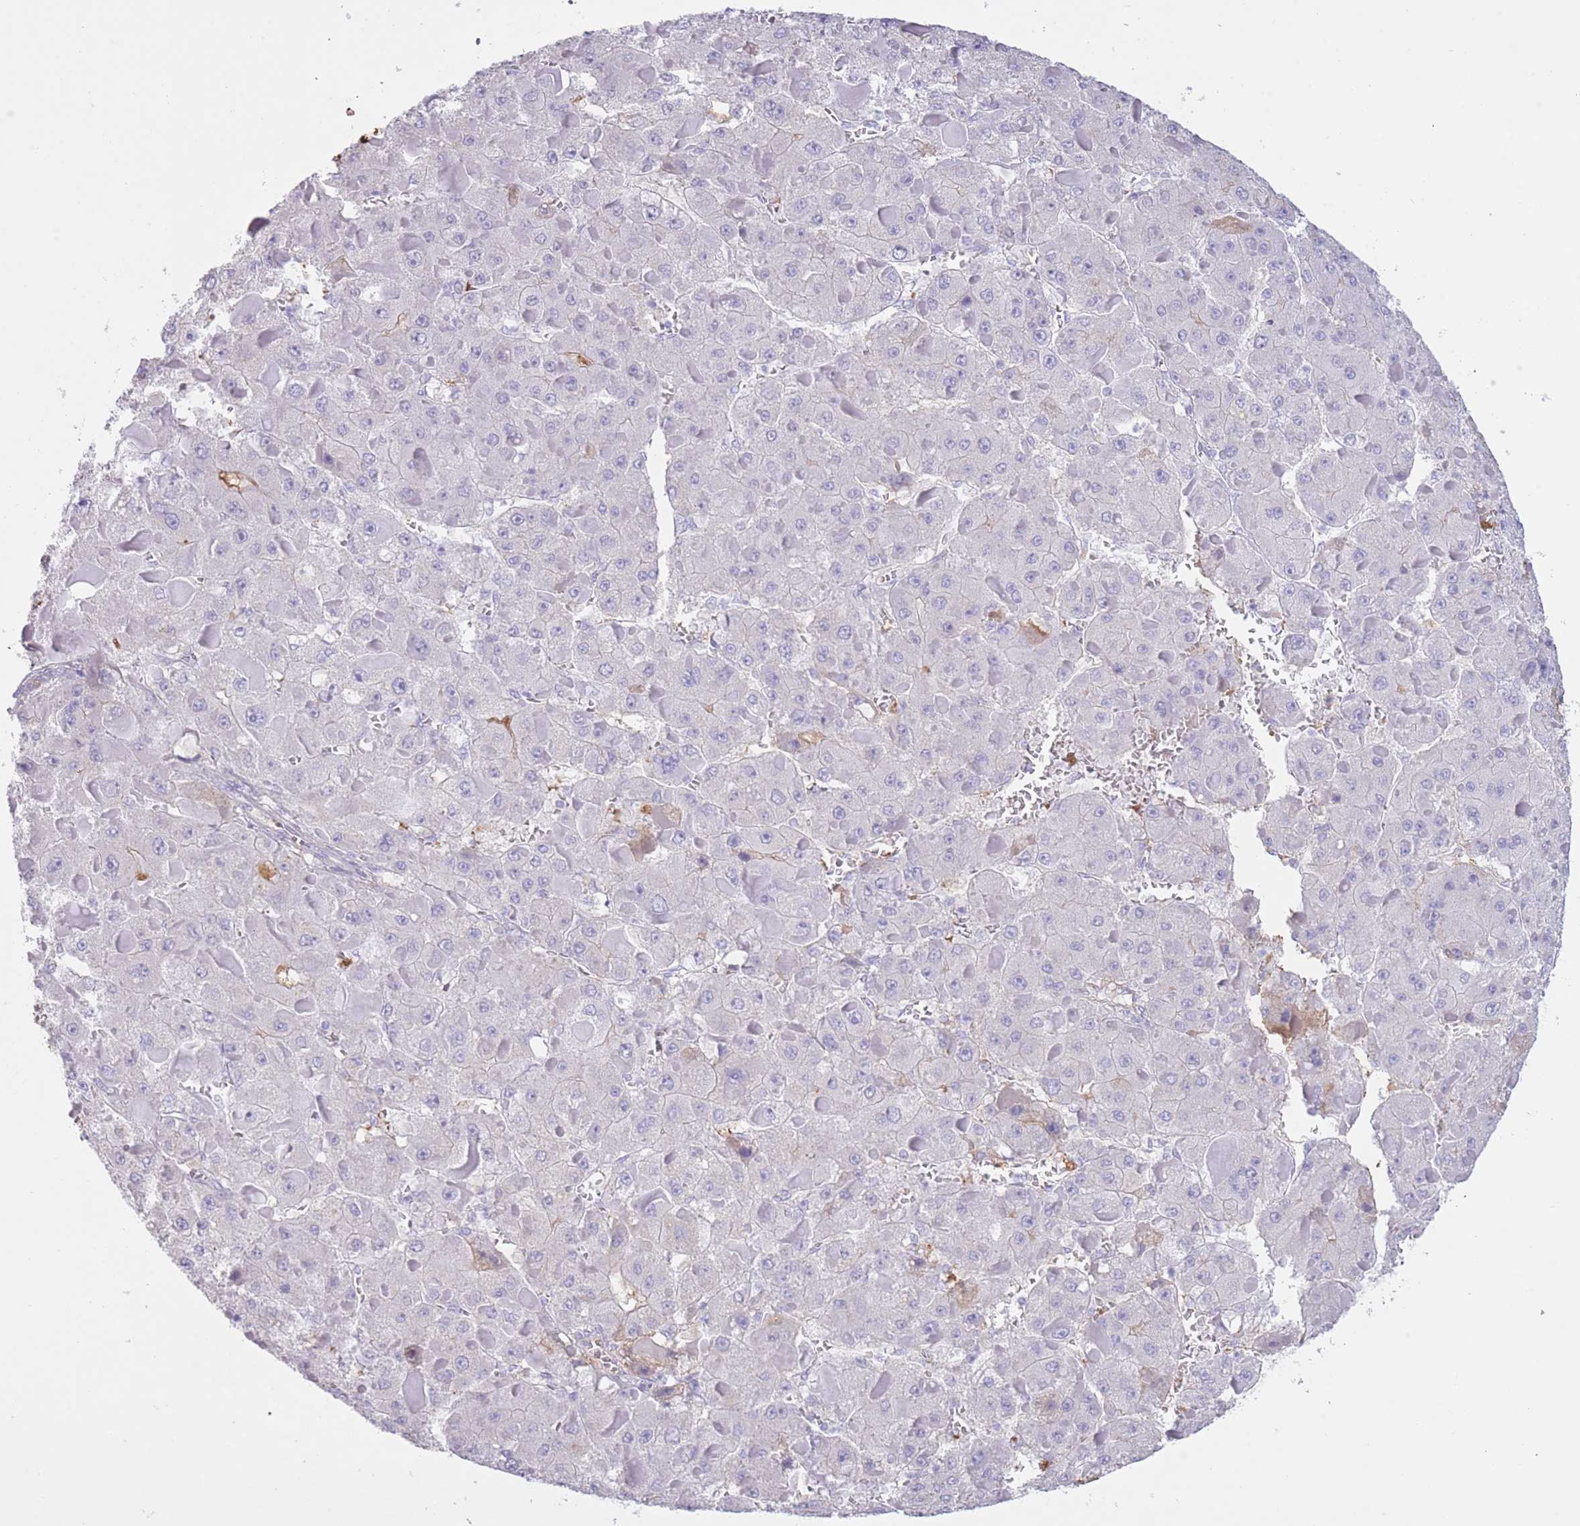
{"staining": {"intensity": "negative", "quantity": "none", "location": "none"}, "tissue": "liver cancer", "cell_type": "Tumor cells", "image_type": "cancer", "snomed": [{"axis": "morphology", "description": "Carcinoma, Hepatocellular, NOS"}, {"axis": "topography", "description": "Liver"}], "caption": "An image of liver cancer (hepatocellular carcinoma) stained for a protein demonstrates no brown staining in tumor cells.", "gene": "AP3S2", "patient": {"sex": "female", "age": 73}}